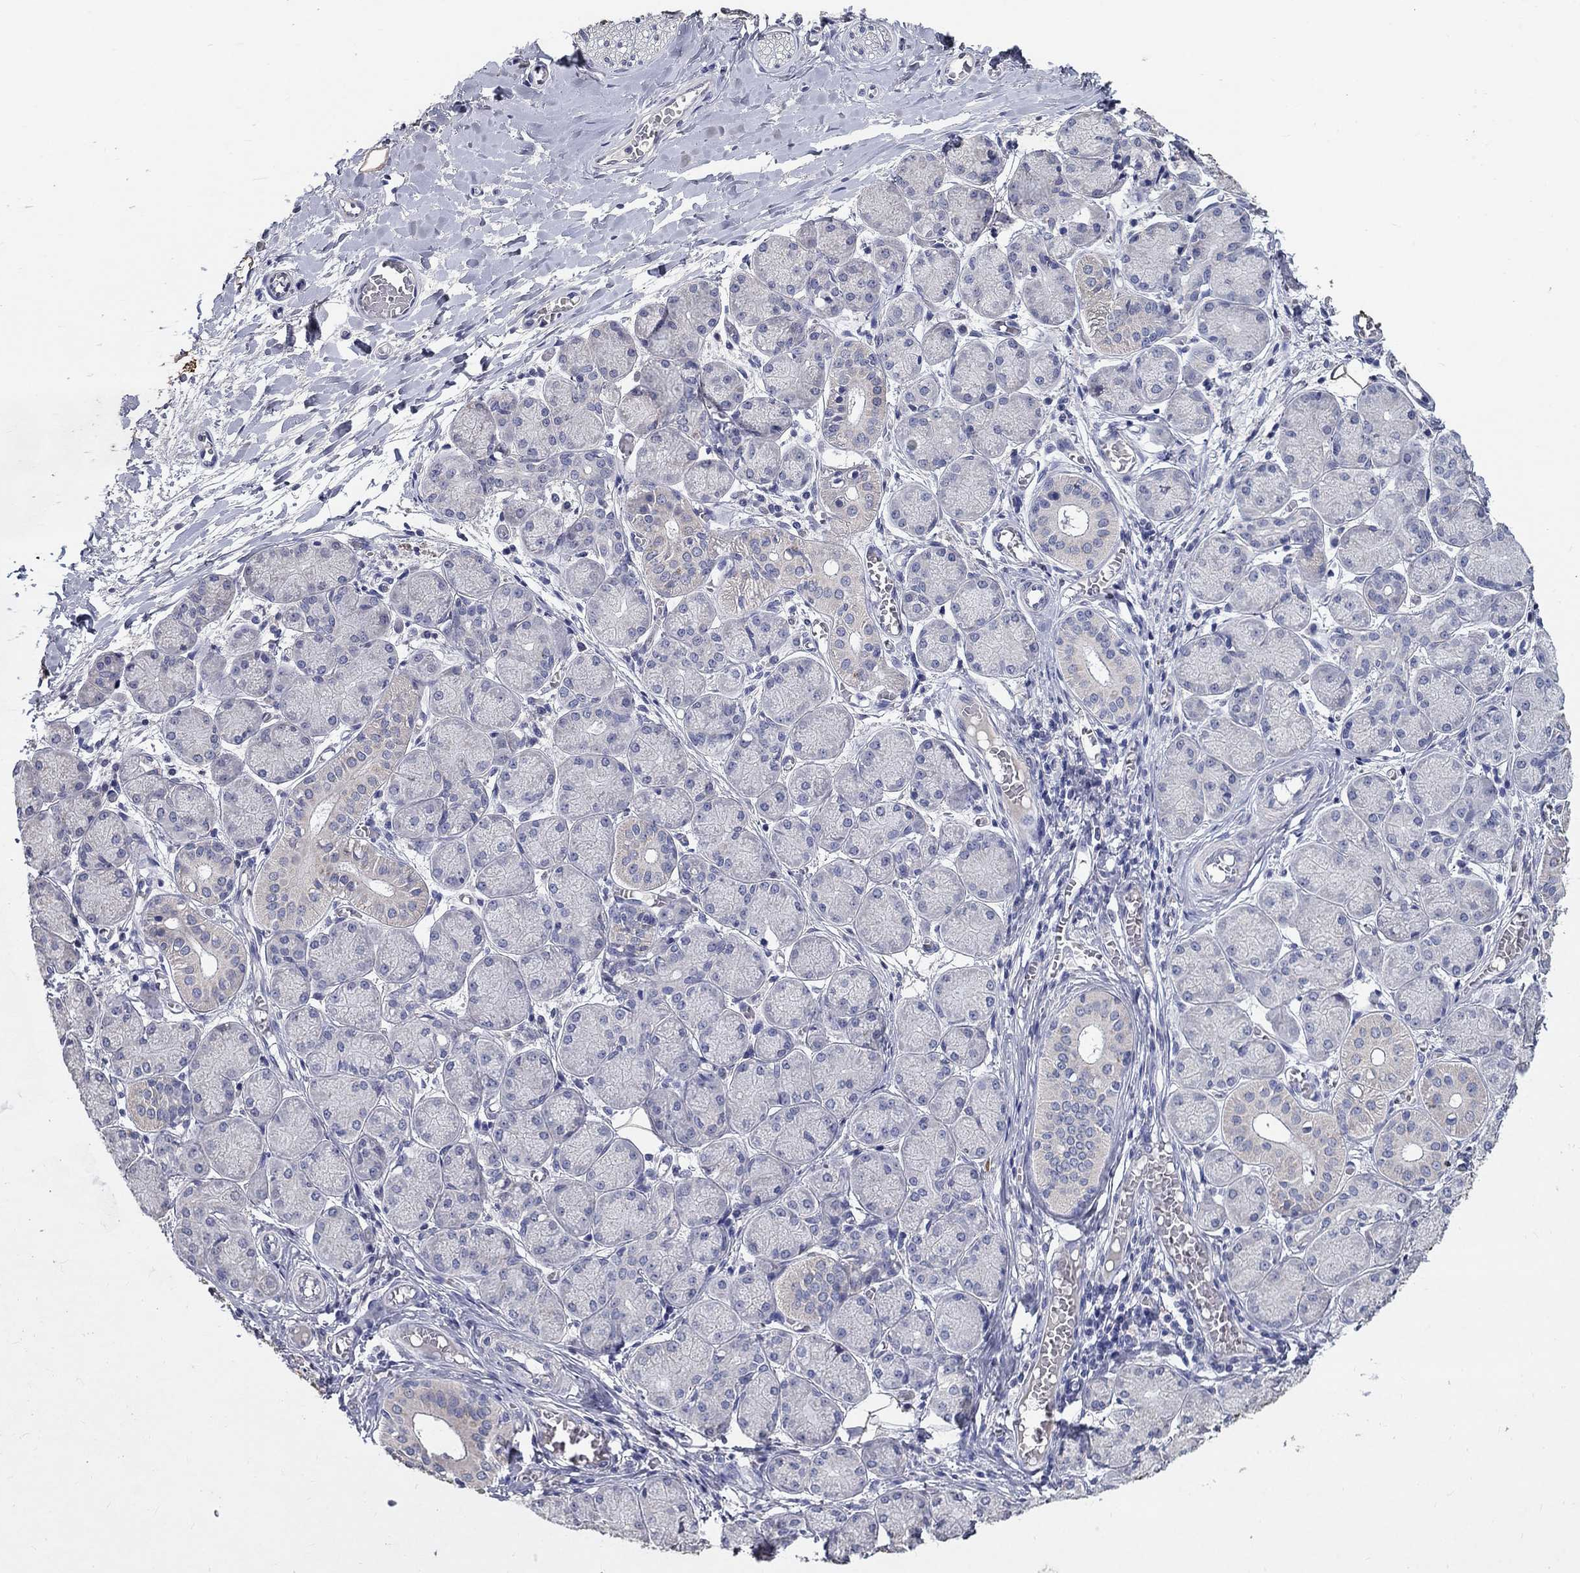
{"staining": {"intensity": "strong", "quantity": "<25%", "location": "cytoplasmic/membranous"}, "tissue": "salivary gland", "cell_type": "Glandular cells", "image_type": "normal", "snomed": [{"axis": "morphology", "description": "Normal tissue, NOS"}, {"axis": "topography", "description": "Salivary gland"}, {"axis": "topography", "description": "Peripheral nerve tissue"}], "caption": "This photomicrograph reveals immunohistochemistry (IHC) staining of benign human salivary gland, with medium strong cytoplasmic/membranous staining in about <25% of glandular cells.", "gene": "PROZ", "patient": {"sex": "female", "age": 24}}